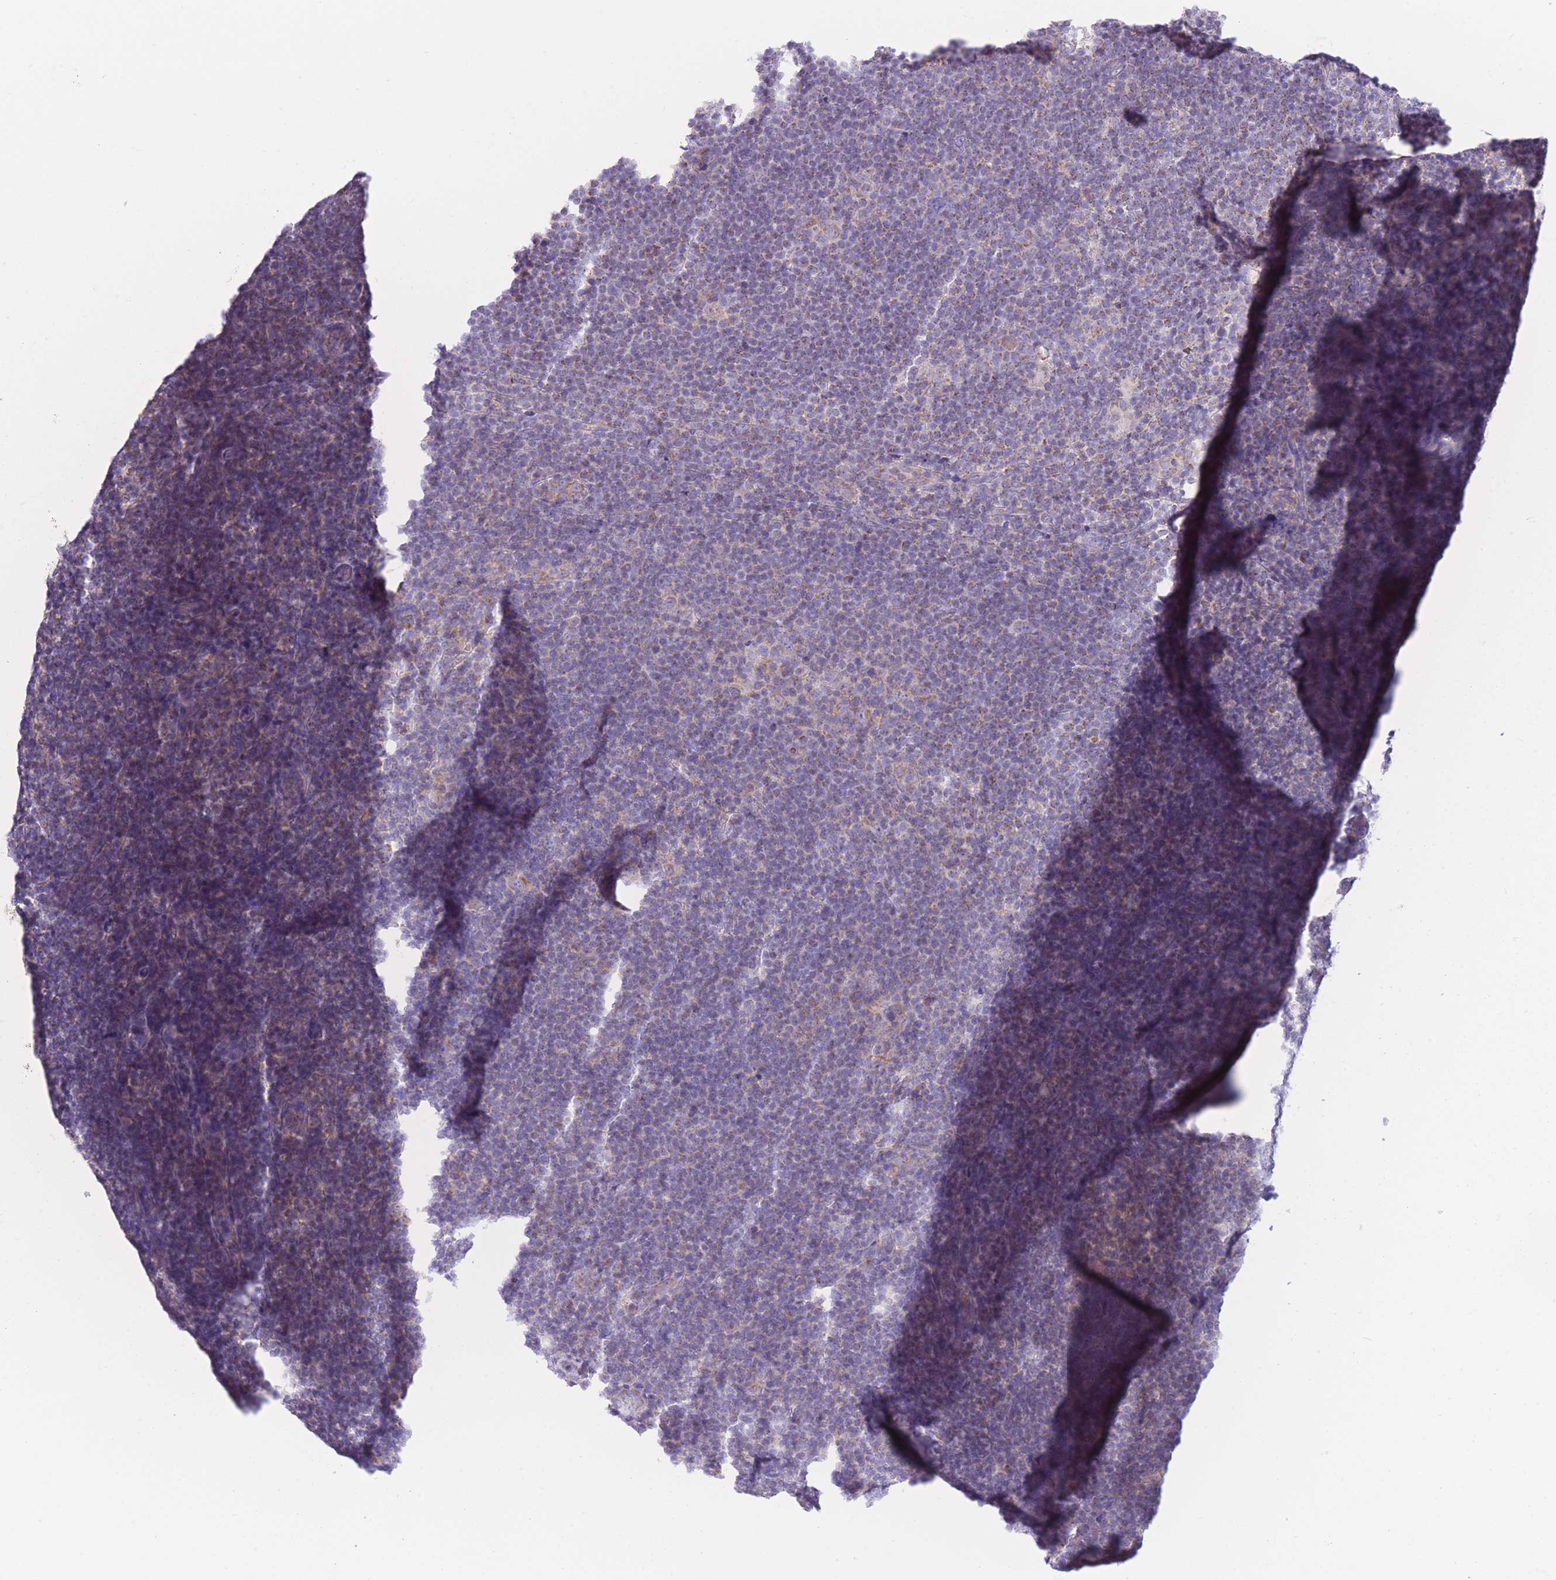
{"staining": {"intensity": "weak", "quantity": "25%-75%", "location": "cytoplasmic/membranous"}, "tissue": "lymphoma", "cell_type": "Tumor cells", "image_type": "cancer", "snomed": [{"axis": "morphology", "description": "Hodgkin's disease, NOS"}, {"axis": "topography", "description": "Lymph node"}], "caption": "Hodgkin's disease stained for a protein (brown) demonstrates weak cytoplasmic/membranous positive expression in about 25%-75% of tumor cells.", "gene": "PDHA1", "patient": {"sex": "female", "age": 57}}